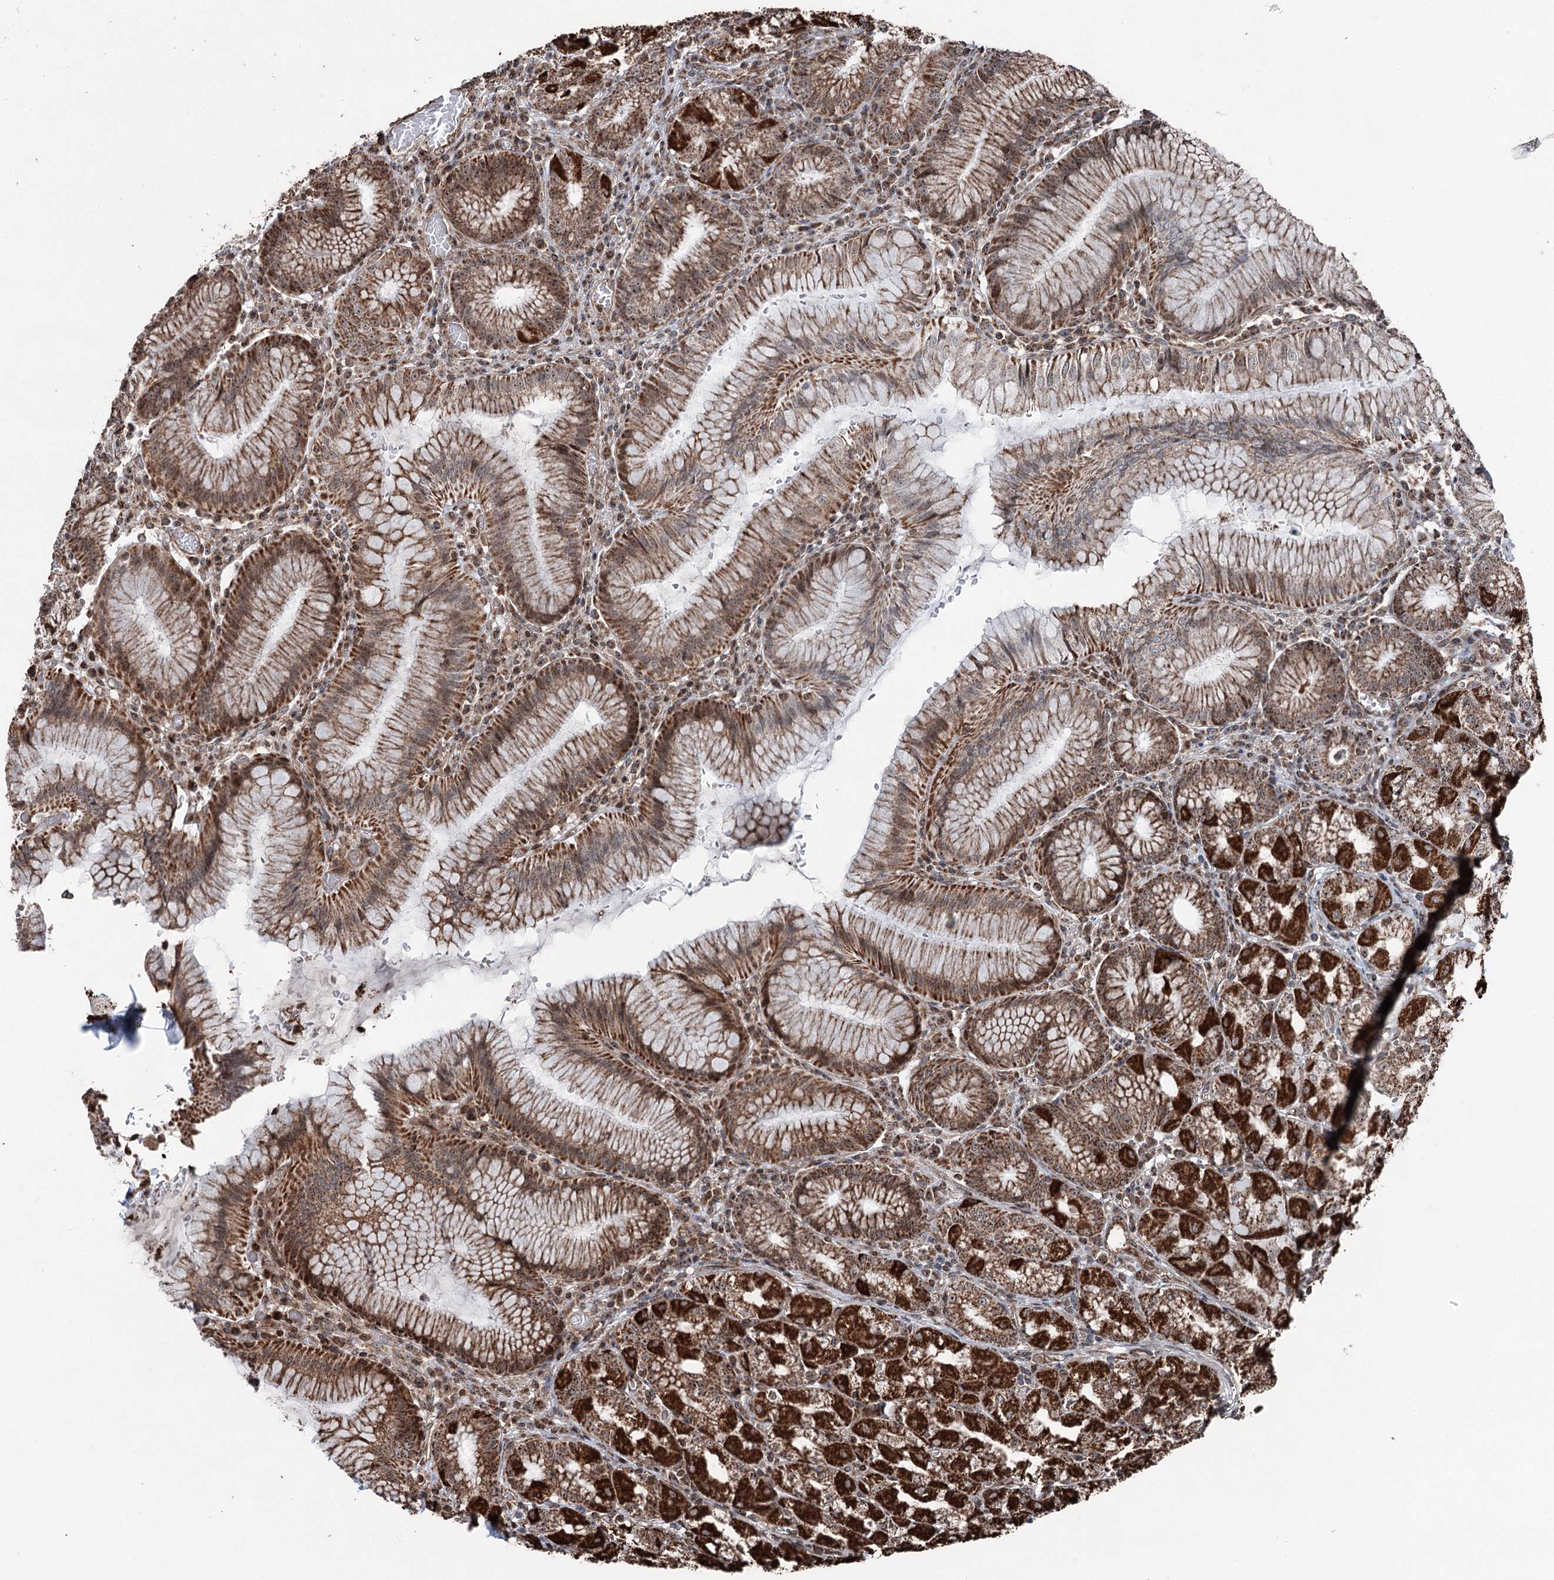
{"staining": {"intensity": "strong", "quantity": ">75%", "location": "cytoplasmic/membranous"}, "tissue": "stomach", "cell_type": "Glandular cells", "image_type": "normal", "snomed": [{"axis": "morphology", "description": "Normal tissue, NOS"}, {"axis": "topography", "description": "Stomach"}], "caption": "Immunohistochemical staining of unremarkable stomach displays >75% levels of strong cytoplasmic/membranous protein positivity in approximately >75% of glandular cells.", "gene": "STEEP1", "patient": {"sex": "male", "age": 55}}